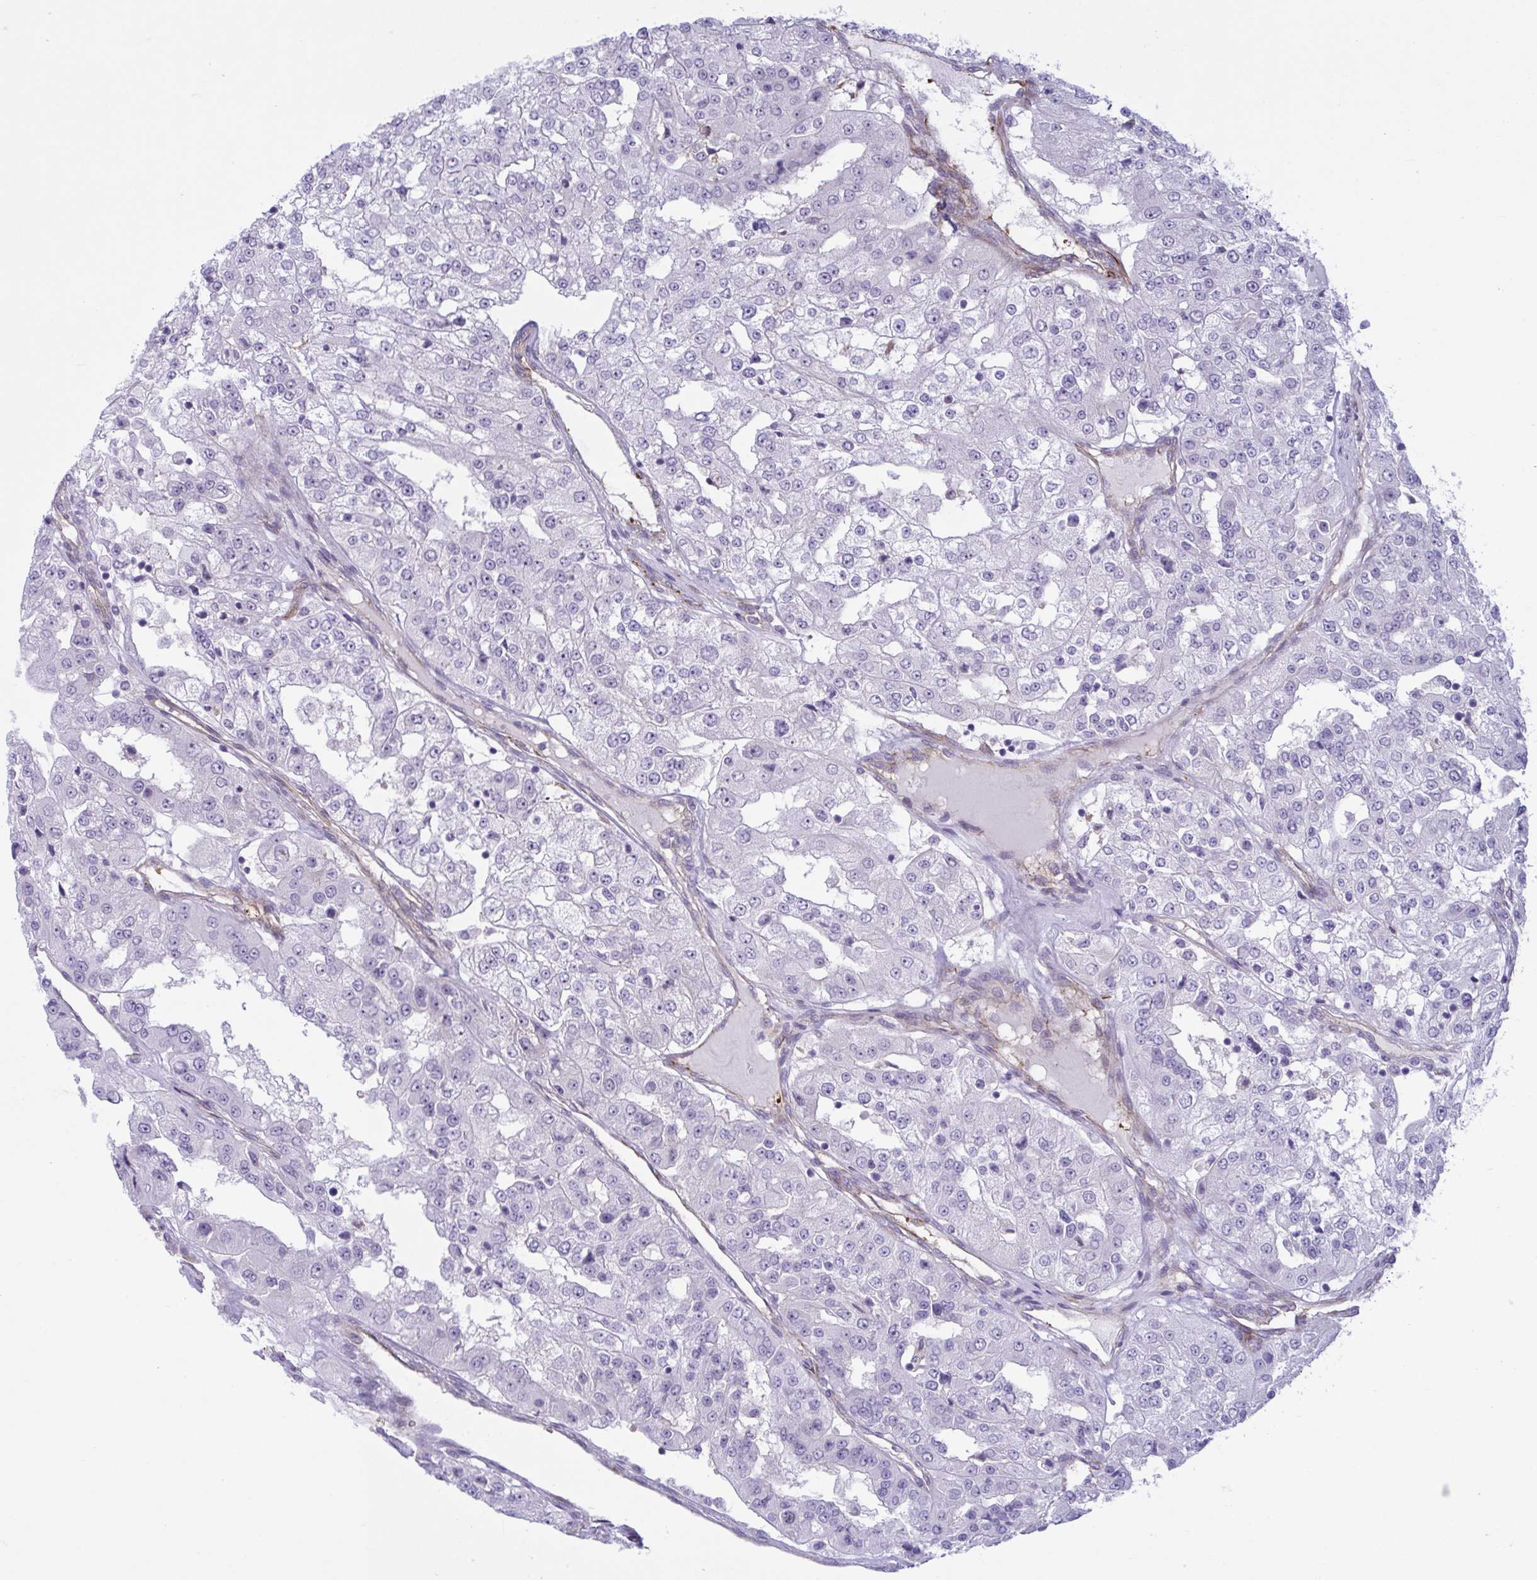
{"staining": {"intensity": "negative", "quantity": "none", "location": "none"}, "tissue": "renal cancer", "cell_type": "Tumor cells", "image_type": "cancer", "snomed": [{"axis": "morphology", "description": "Adenocarcinoma, NOS"}, {"axis": "topography", "description": "Kidney"}], "caption": "Renal cancer (adenocarcinoma) was stained to show a protein in brown. There is no significant positivity in tumor cells.", "gene": "PRRT4", "patient": {"sex": "female", "age": 63}}